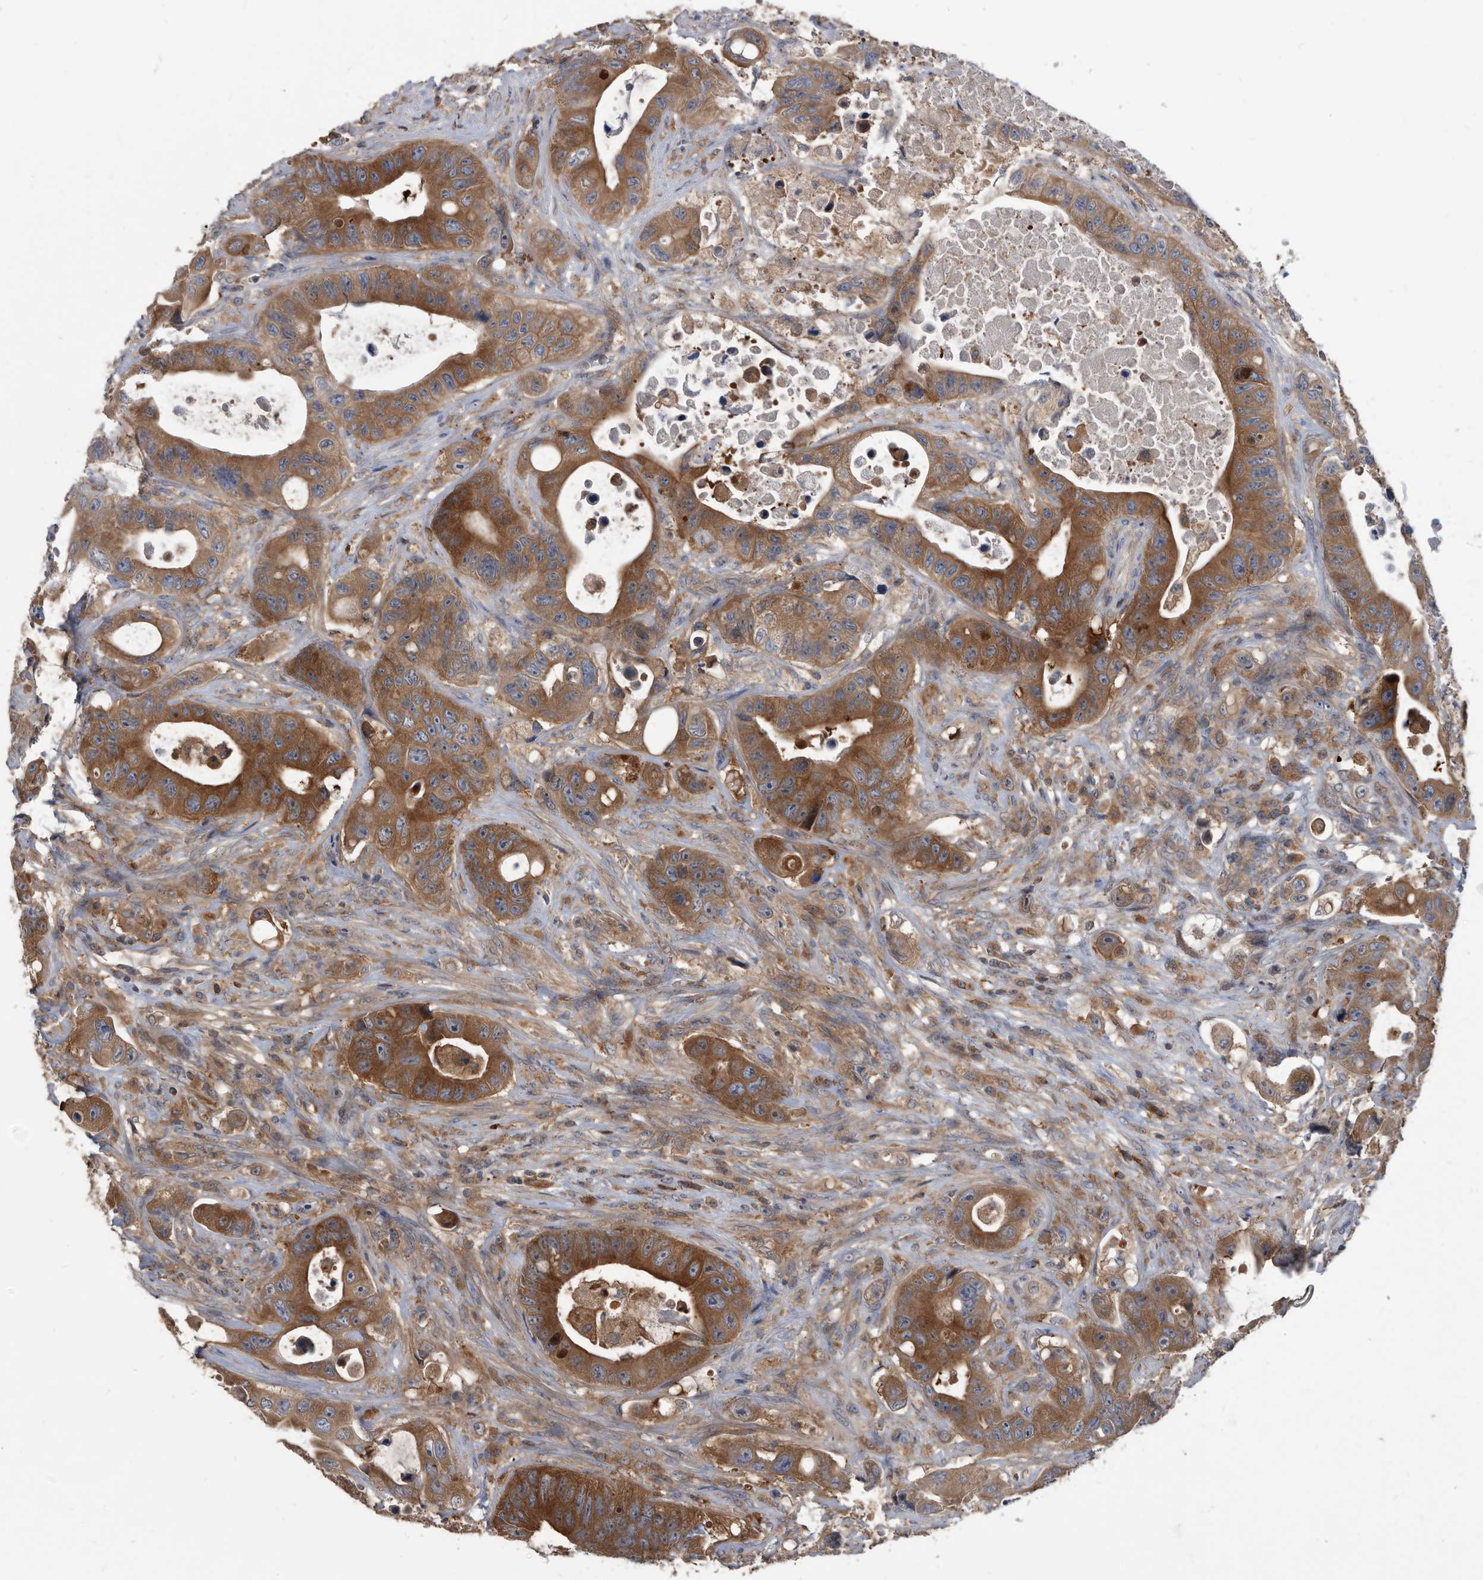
{"staining": {"intensity": "strong", "quantity": ">75%", "location": "cytoplasmic/membranous"}, "tissue": "colorectal cancer", "cell_type": "Tumor cells", "image_type": "cancer", "snomed": [{"axis": "morphology", "description": "Adenocarcinoma, NOS"}, {"axis": "topography", "description": "Colon"}], "caption": "Protein analysis of colorectal adenocarcinoma tissue displays strong cytoplasmic/membranous positivity in approximately >75% of tumor cells. (Stains: DAB (3,3'-diaminobenzidine) in brown, nuclei in blue, Microscopy: brightfield microscopy at high magnification).", "gene": "APEH", "patient": {"sex": "female", "age": 46}}